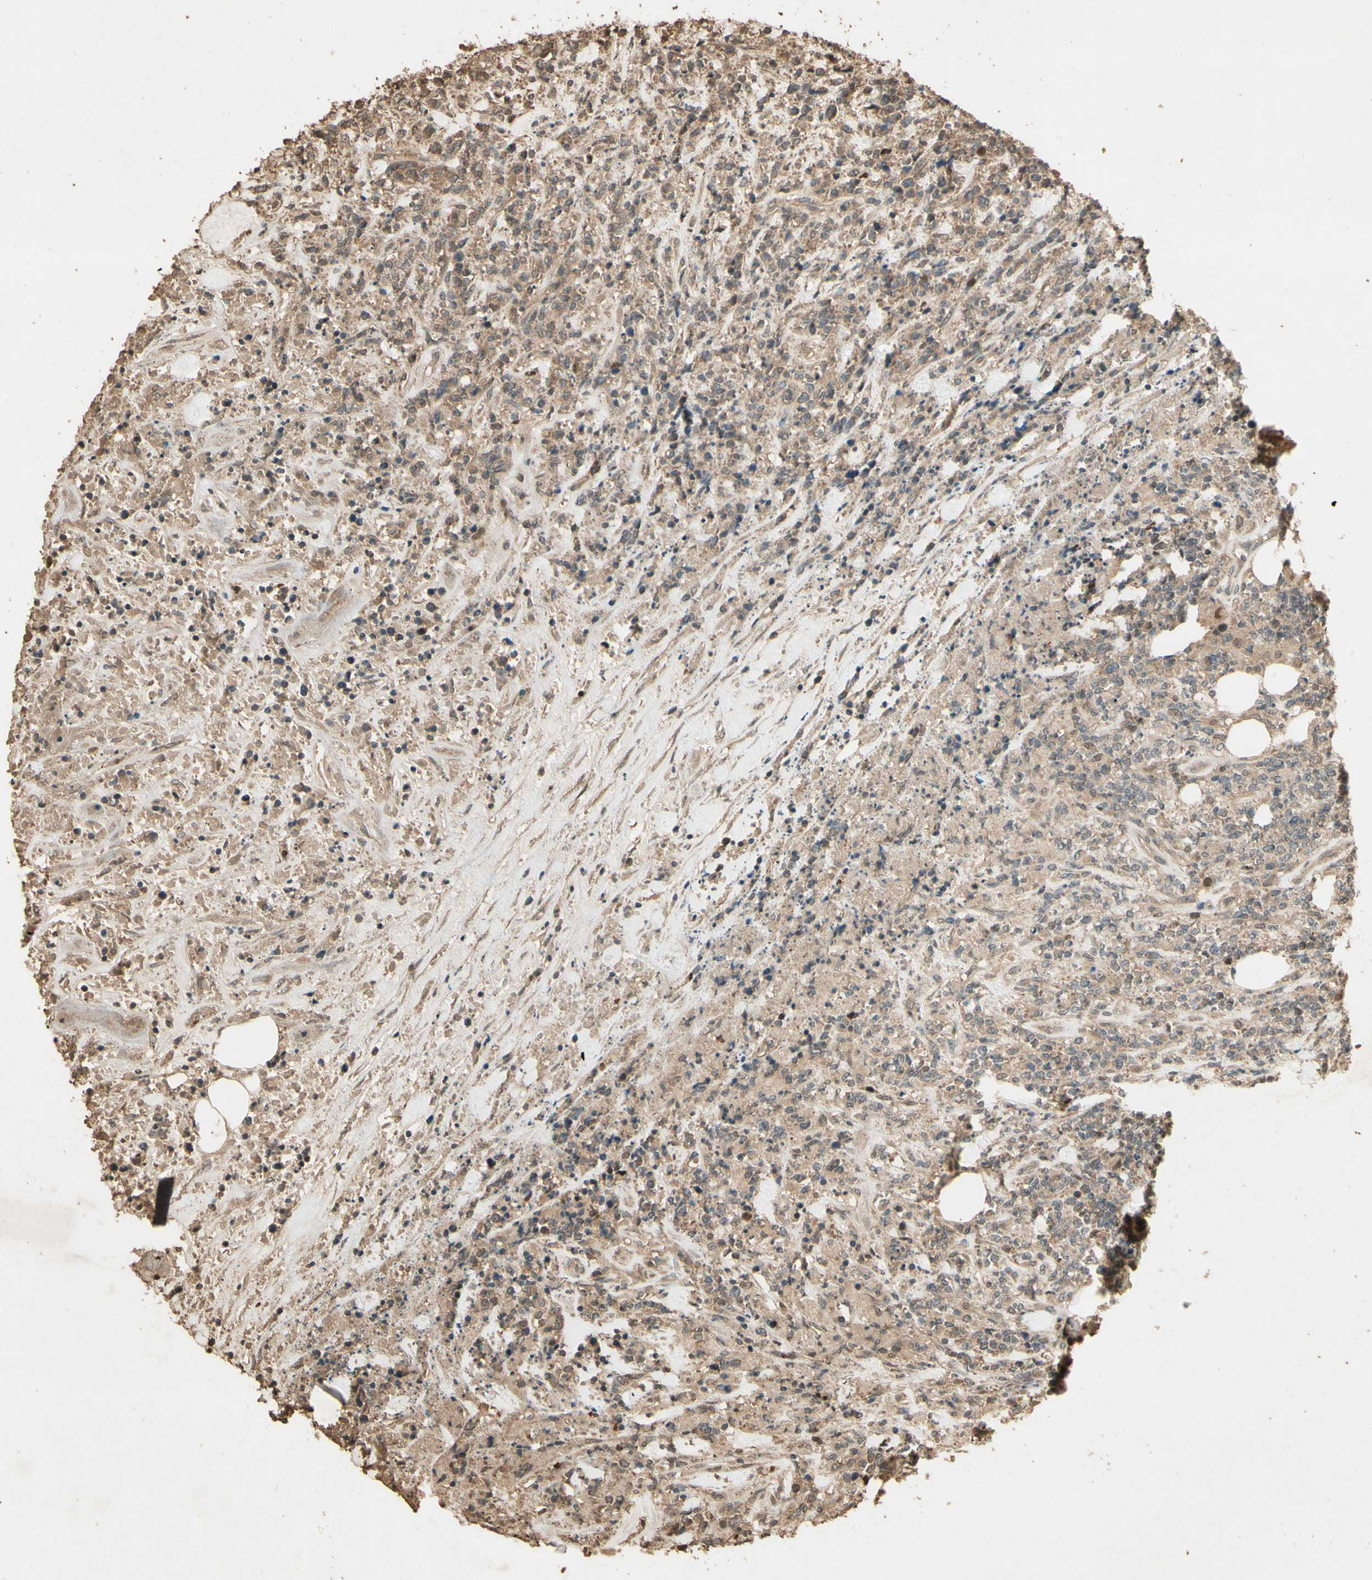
{"staining": {"intensity": "moderate", "quantity": ">75%", "location": "cytoplasmic/membranous,nuclear"}, "tissue": "lymphoma", "cell_type": "Tumor cells", "image_type": "cancer", "snomed": [{"axis": "morphology", "description": "Malignant lymphoma, non-Hodgkin's type, High grade"}, {"axis": "topography", "description": "Soft tissue"}], "caption": "The histopathology image reveals staining of lymphoma, revealing moderate cytoplasmic/membranous and nuclear protein expression (brown color) within tumor cells. The staining is performed using DAB brown chromogen to label protein expression. The nuclei are counter-stained blue using hematoxylin.", "gene": "SMAD9", "patient": {"sex": "male", "age": 18}}